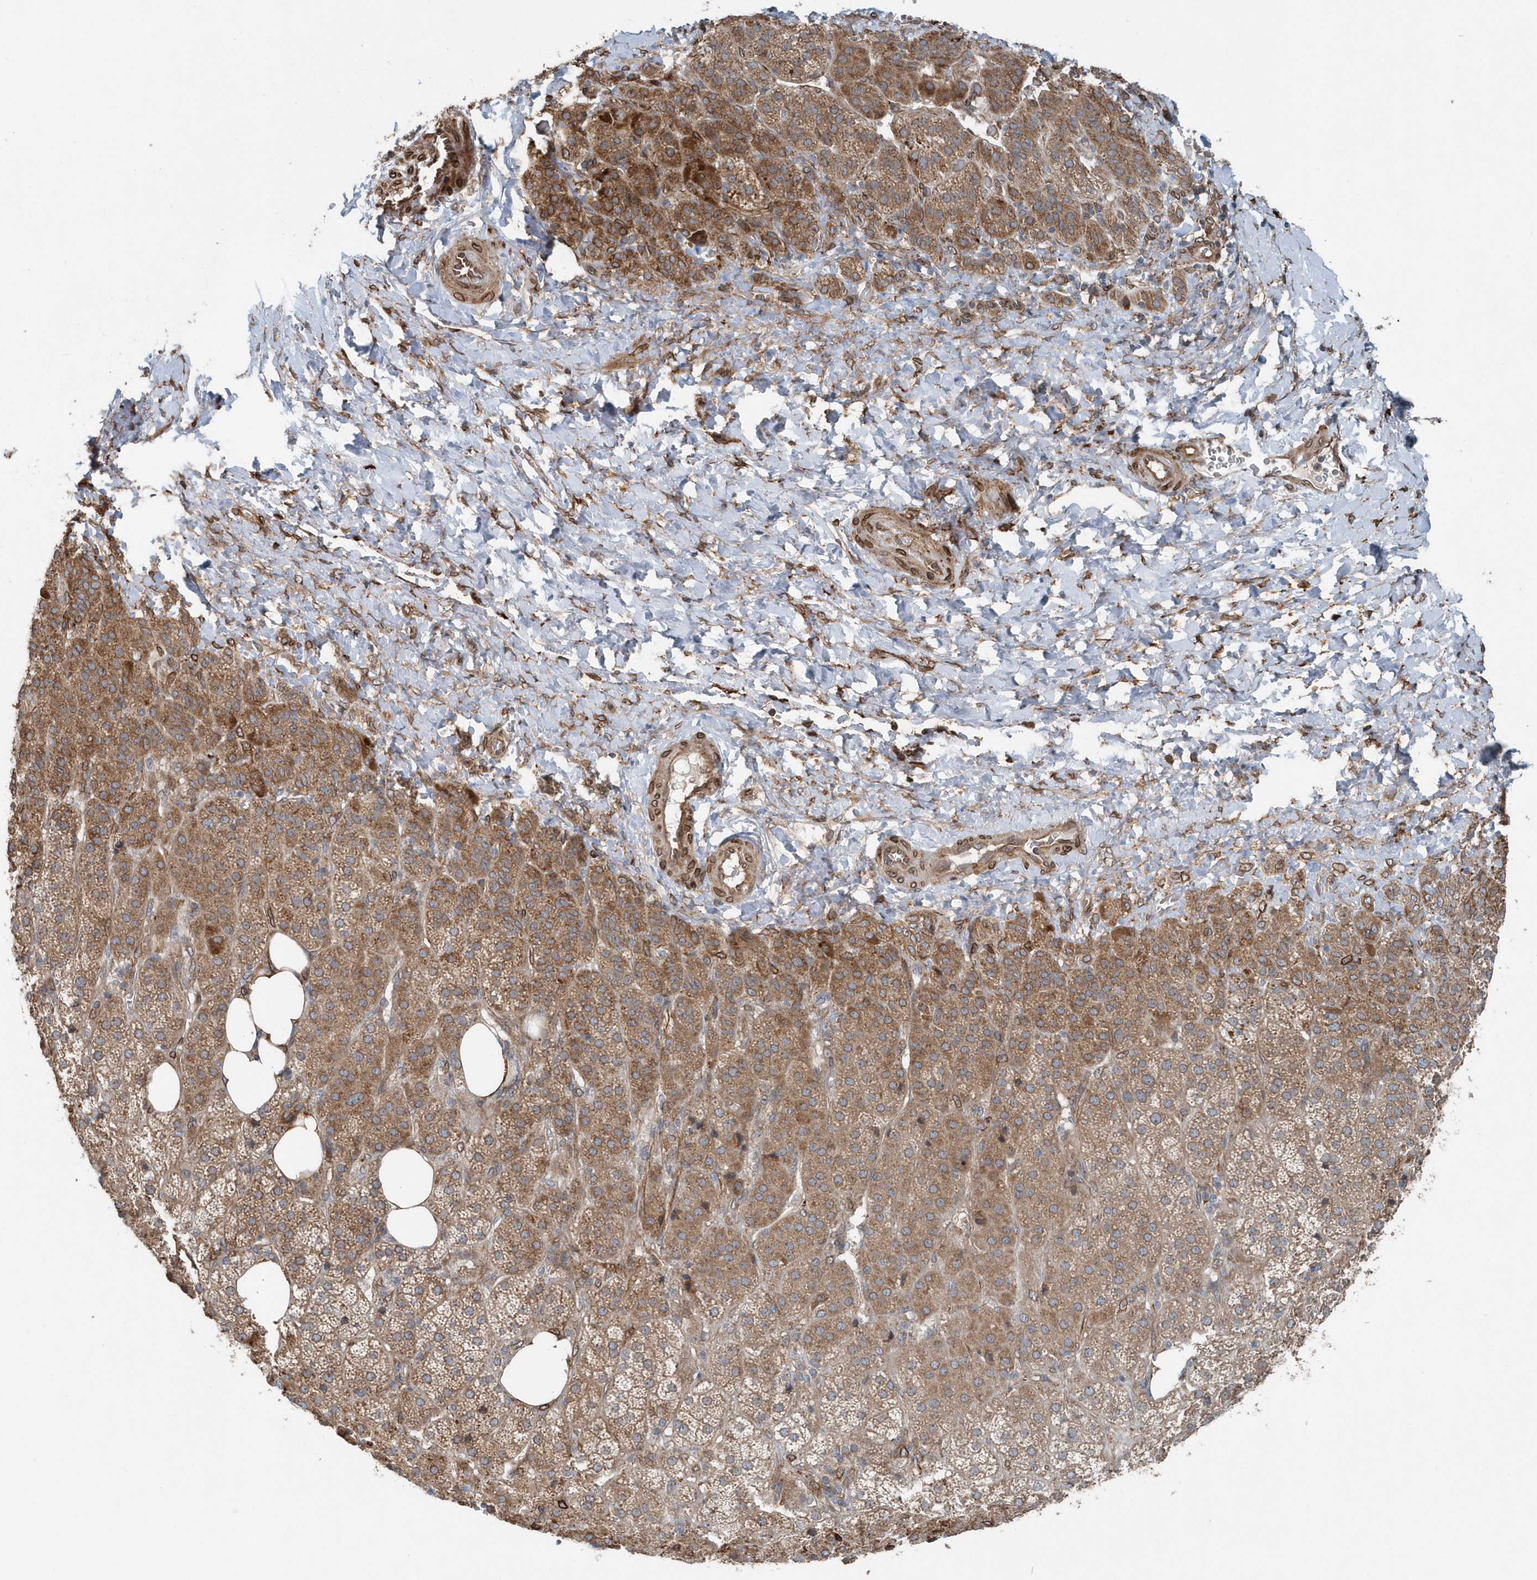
{"staining": {"intensity": "moderate", "quantity": ">75%", "location": "cytoplasmic/membranous"}, "tissue": "adrenal gland", "cell_type": "Glandular cells", "image_type": "normal", "snomed": [{"axis": "morphology", "description": "Normal tissue, NOS"}, {"axis": "topography", "description": "Adrenal gland"}], "caption": "Glandular cells show moderate cytoplasmic/membranous expression in about >75% of cells in normal adrenal gland.", "gene": "MCC", "patient": {"sex": "female", "age": 57}}